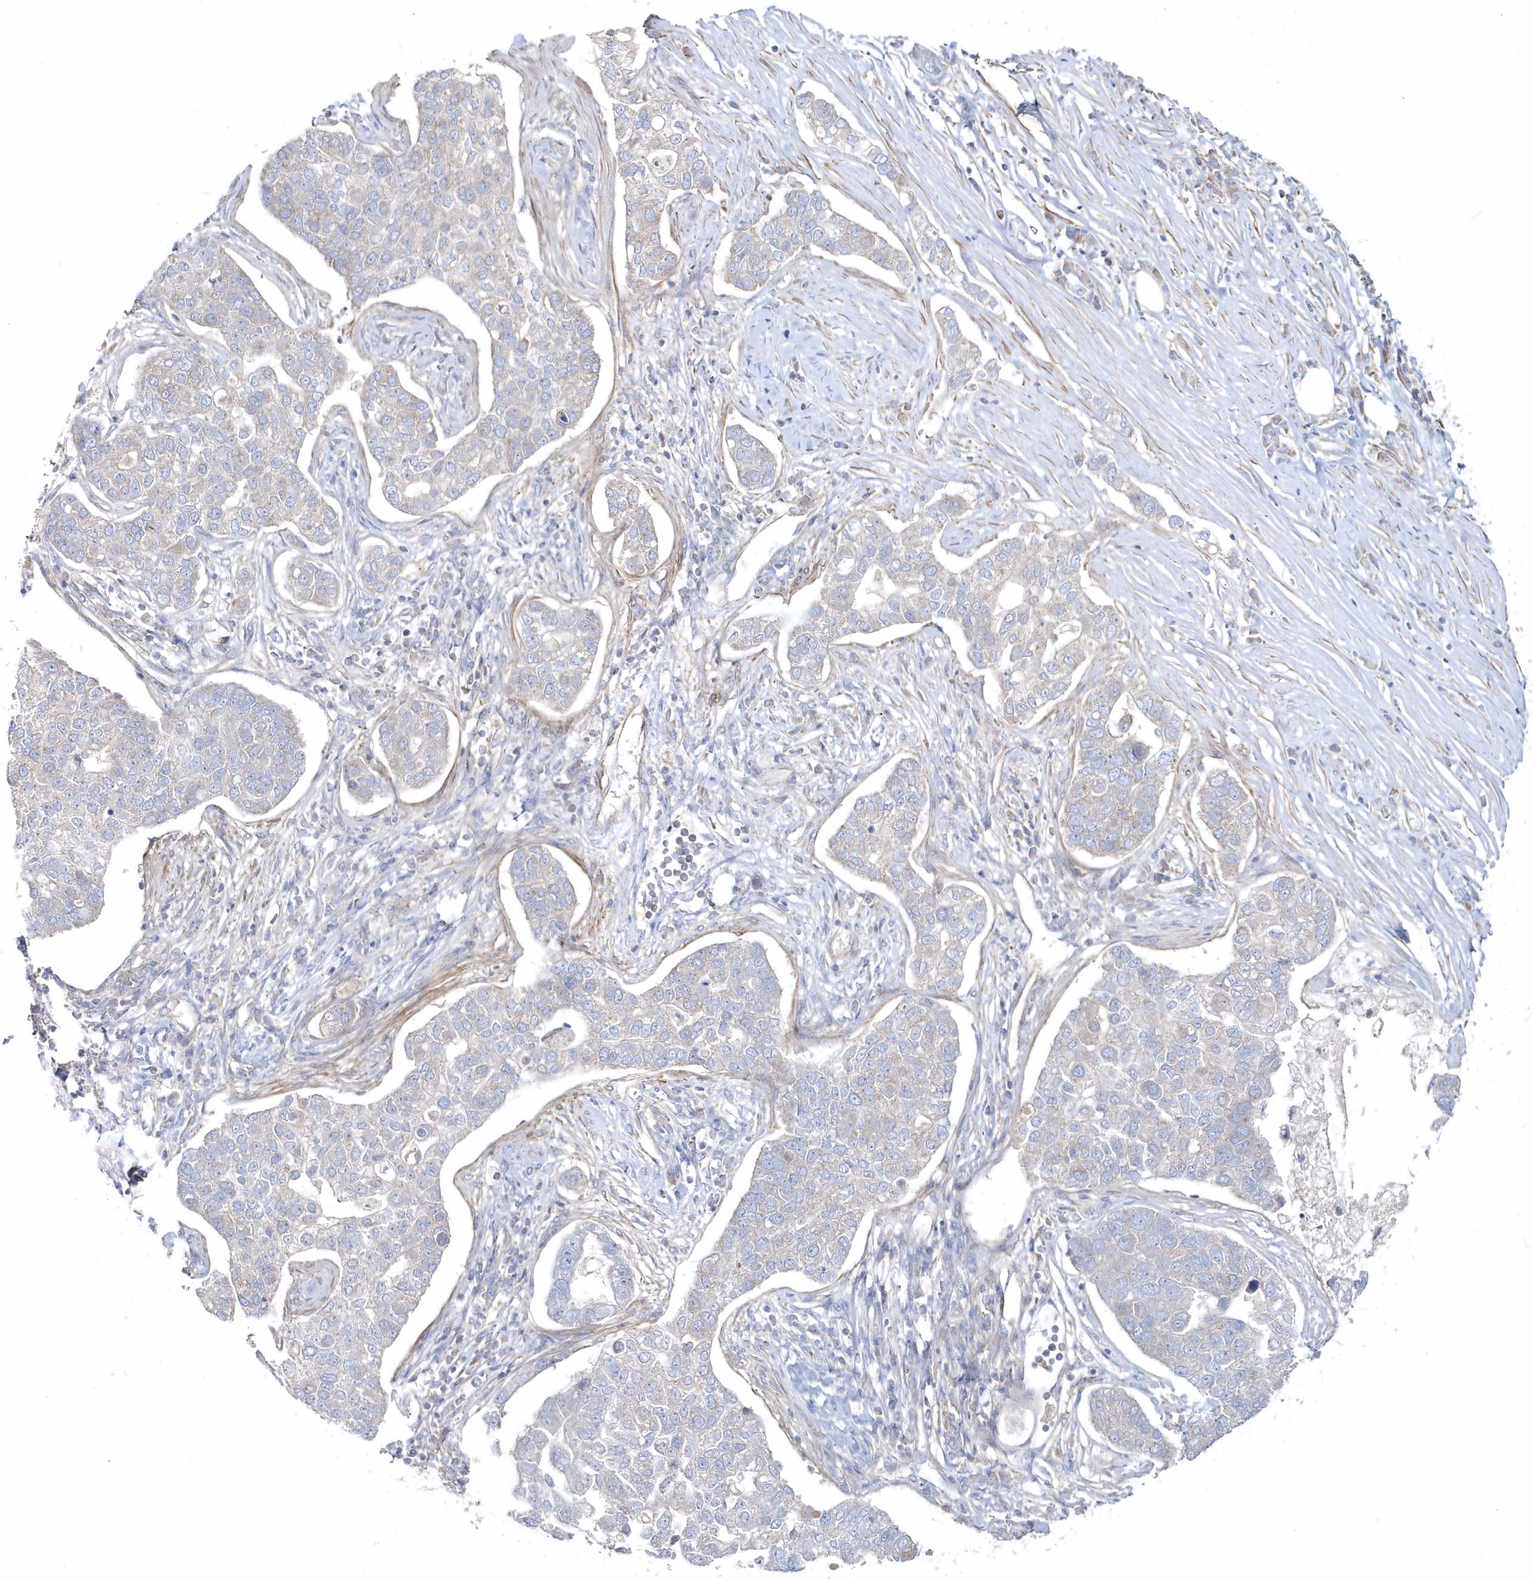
{"staining": {"intensity": "weak", "quantity": "<25%", "location": "cytoplasmic/membranous"}, "tissue": "pancreatic cancer", "cell_type": "Tumor cells", "image_type": "cancer", "snomed": [{"axis": "morphology", "description": "Adenocarcinoma, NOS"}, {"axis": "topography", "description": "Pancreas"}], "caption": "Protein analysis of adenocarcinoma (pancreatic) displays no significant expression in tumor cells.", "gene": "LEXM", "patient": {"sex": "female", "age": 61}}